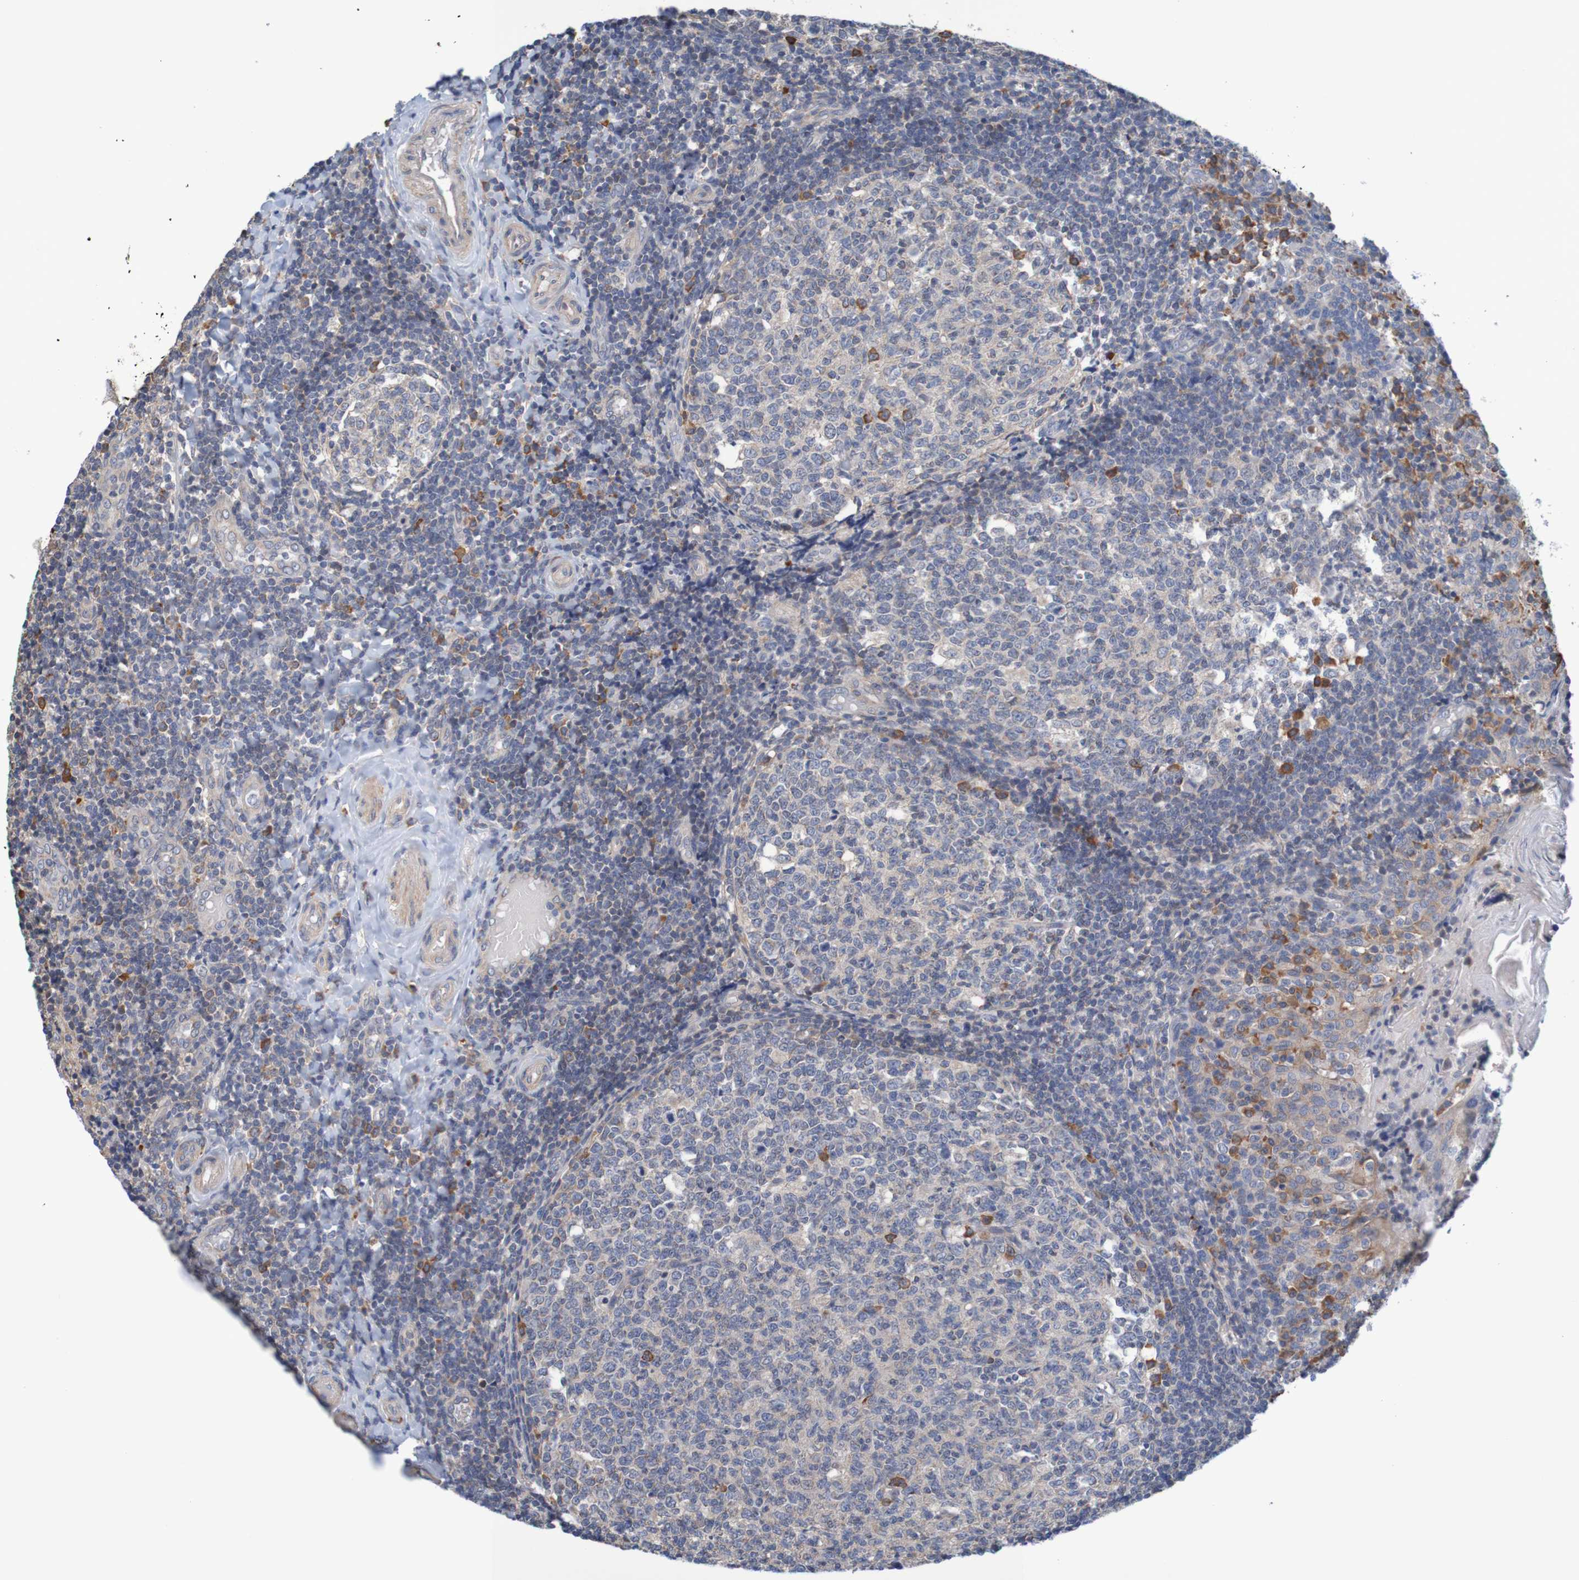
{"staining": {"intensity": "strong", "quantity": "<25%", "location": "cytoplasmic/membranous"}, "tissue": "tonsil", "cell_type": "Germinal center cells", "image_type": "normal", "snomed": [{"axis": "morphology", "description": "Normal tissue, NOS"}, {"axis": "topography", "description": "Tonsil"}], "caption": "The image shows a brown stain indicating the presence of a protein in the cytoplasmic/membranous of germinal center cells in tonsil. The protein is stained brown, and the nuclei are stained in blue (DAB (3,3'-diaminobenzidine) IHC with brightfield microscopy, high magnification).", "gene": "CLDN18", "patient": {"sex": "female", "age": 19}}